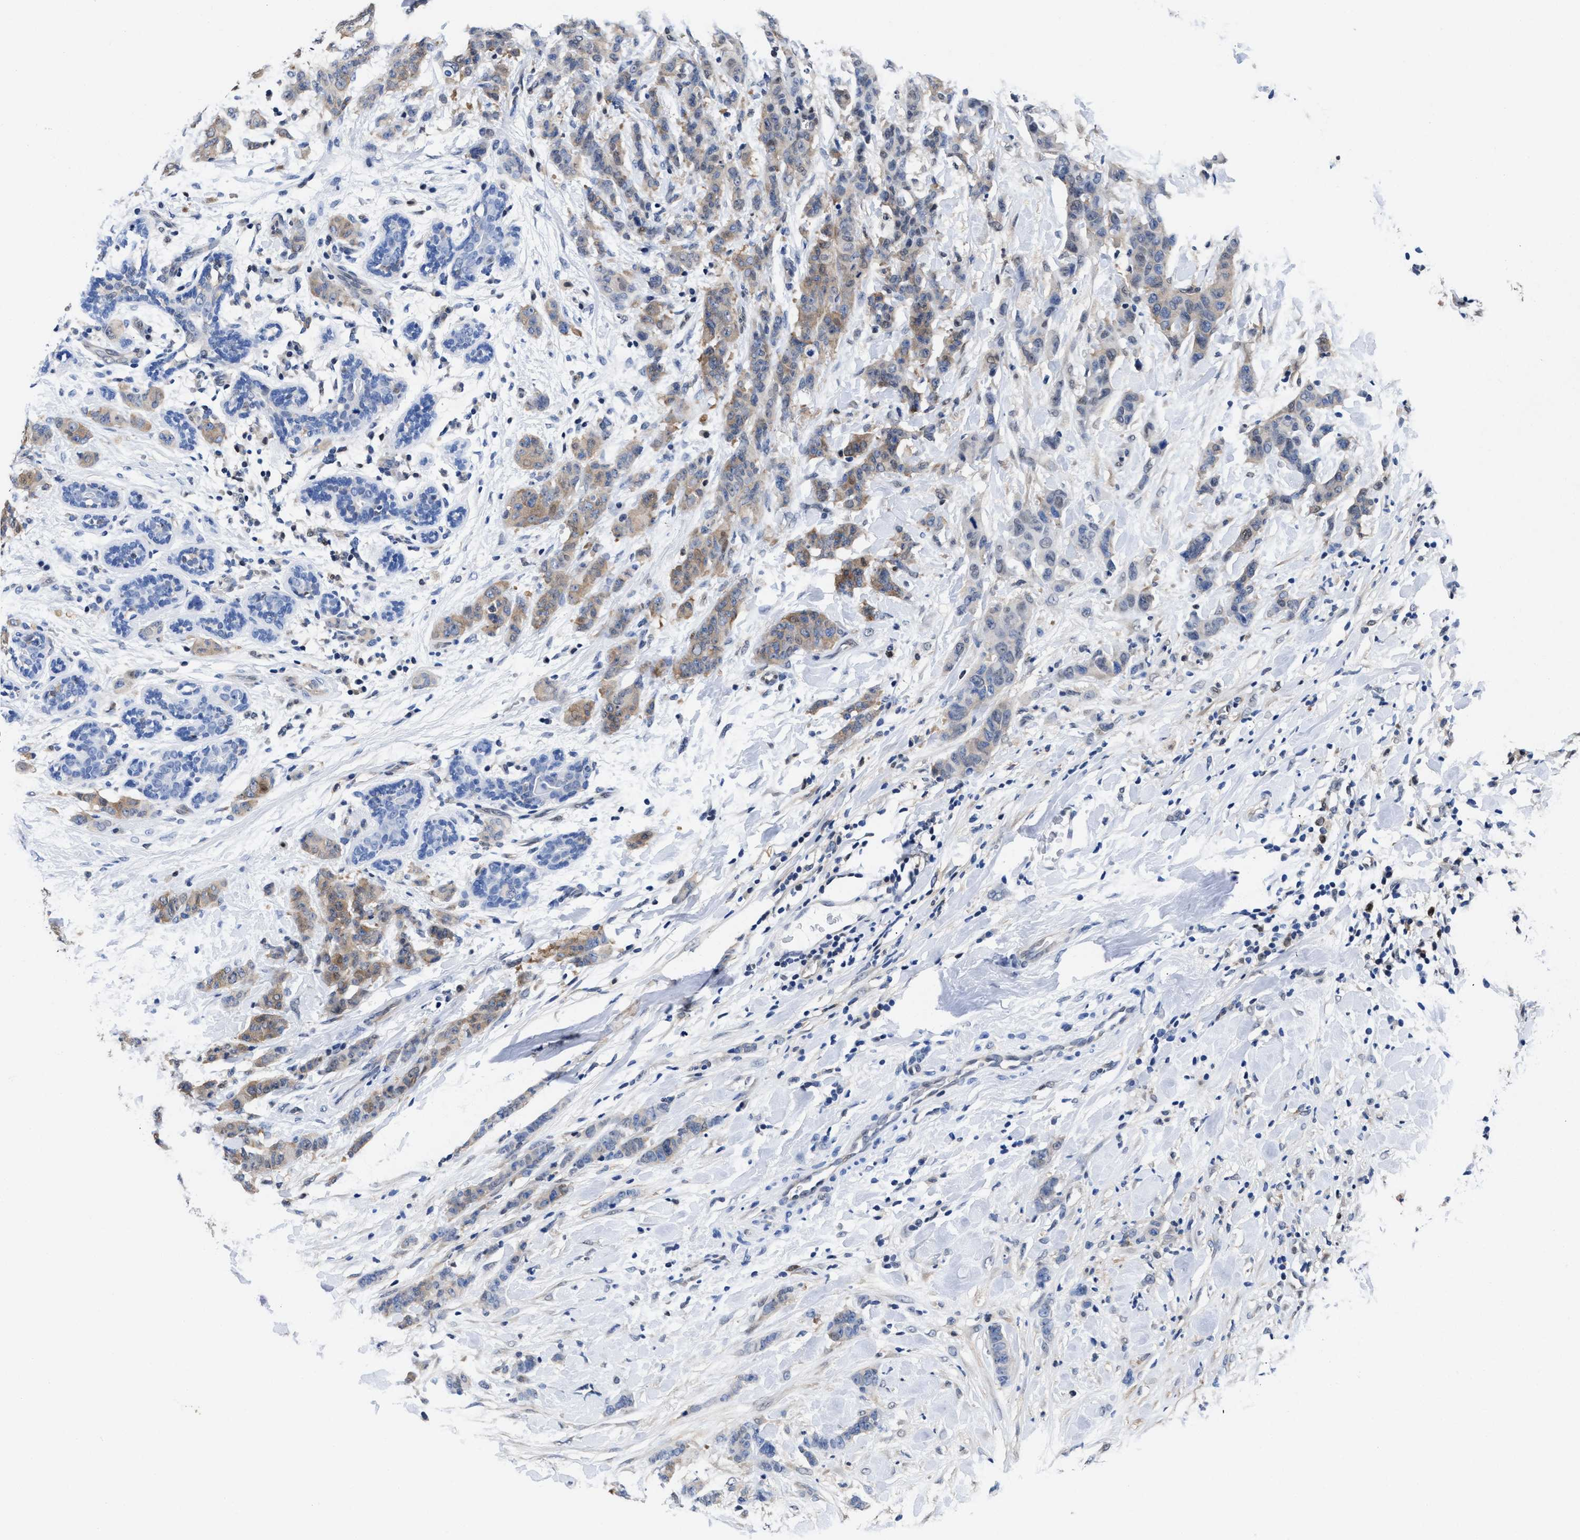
{"staining": {"intensity": "weak", "quantity": ">75%", "location": "cytoplasmic/membranous"}, "tissue": "breast cancer", "cell_type": "Tumor cells", "image_type": "cancer", "snomed": [{"axis": "morphology", "description": "Normal tissue, NOS"}, {"axis": "morphology", "description": "Duct carcinoma"}, {"axis": "topography", "description": "Breast"}], "caption": "Immunohistochemical staining of human breast cancer (infiltrating ductal carcinoma) demonstrates low levels of weak cytoplasmic/membranous protein expression in about >75% of tumor cells. (DAB IHC, brown staining for protein, blue staining for nuclei).", "gene": "ACLY", "patient": {"sex": "female", "age": 40}}